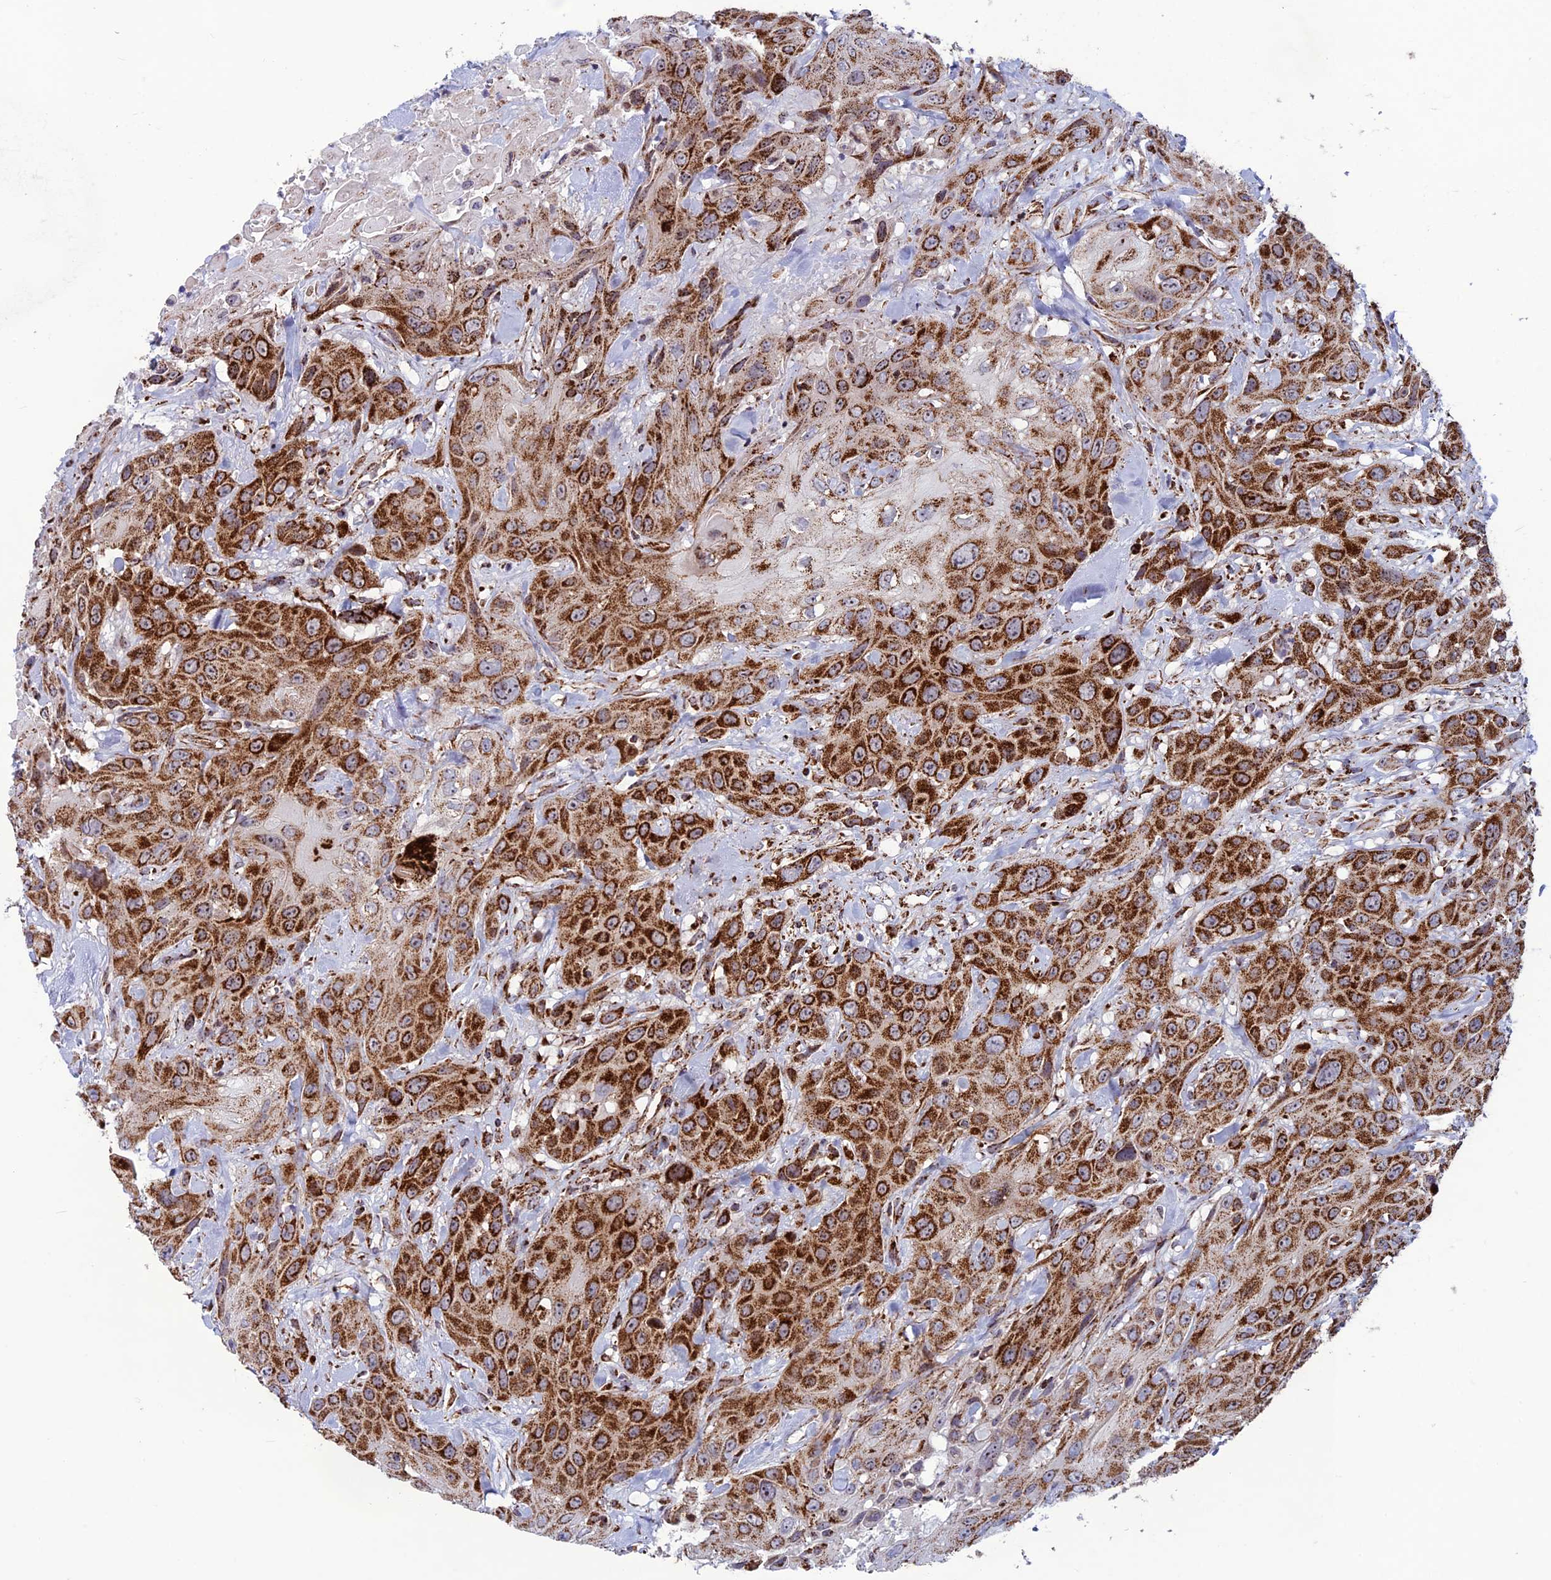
{"staining": {"intensity": "moderate", "quantity": ">75%", "location": "cytoplasmic/membranous"}, "tissue": "head and neck cancer", "cell_type": "Tumor cells", "image_type": "cancer", "snomed": [{"axis": "morphology", "description": "Squamous cell carcinoma, NOS"}, {"axis": "topography", "description": "Head-Neck"}], "caption": "Immunohistochemical staining of human head and neck cancer (squamous cell carcinoma) displays moderate cytoplasmic/membranous protein positivity in approximately >75% of tumor cells.", "gene": "MRPS18B", "patient": {"sex": "male", "age": 81}}